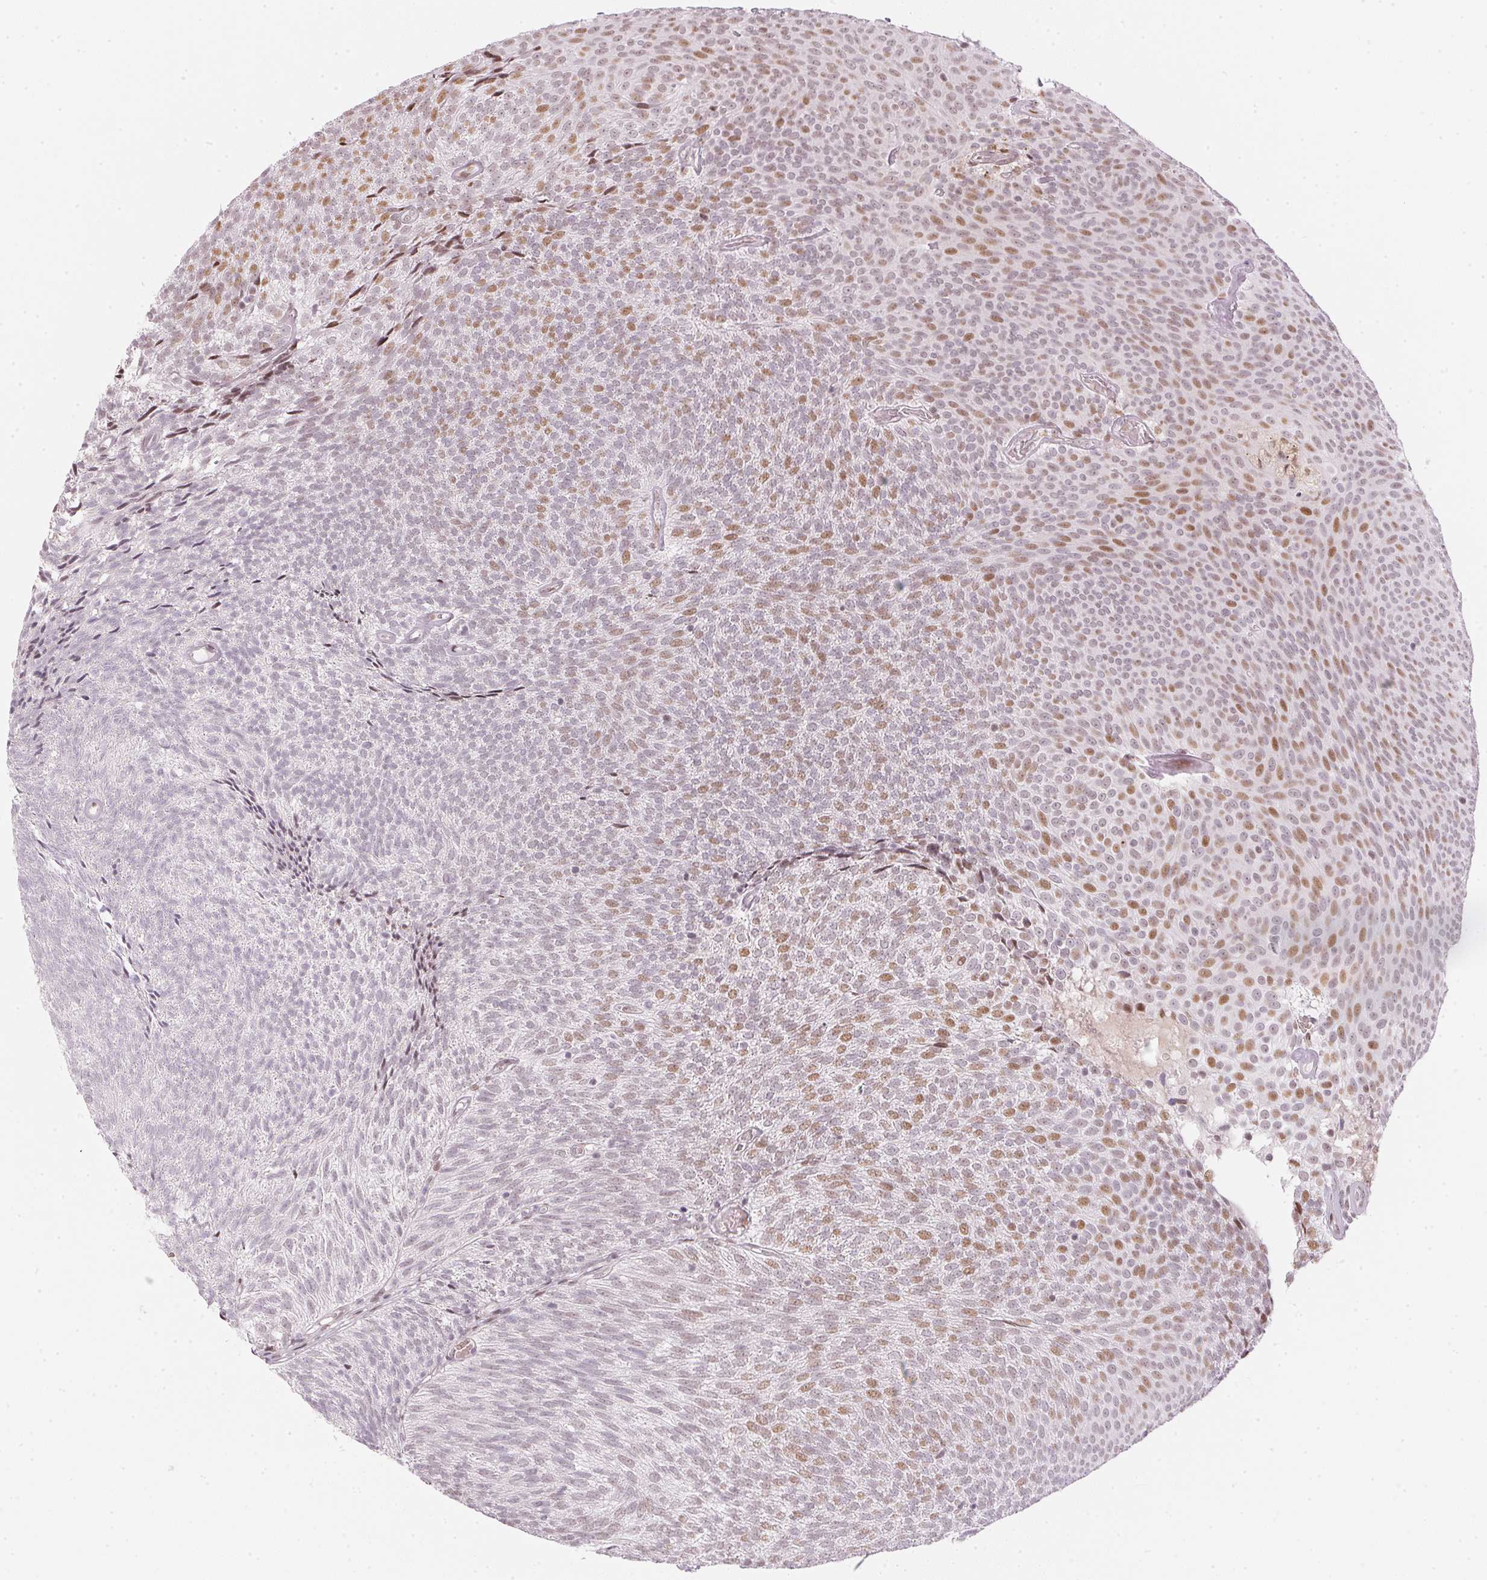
{"staining": {"intensity": "moderate", "quantity": "<25%", "location": "nuclear"}, "tissue": "urothelial cancer", "cell_type": "Tumor cells", "image_type": "cancer", "snomed": [{"axis": "morphology", "description": "Urothelial carcinoma, Low grade"}, {"axis": "topography", "description": "Urinary bladder"}], "caption": "Immunohistochemistry (IHC) staining of urothelial cancer, which displays low levels of moderate nuclear expression in approximately <25% of tumor cells indicating moderate nuclear protein expression. The staining was performed using DAB (brown) for protein detection and nuclei were counterstained in hematoxylin (blue).", "gene": "KAT6A", "patient": {"sex": "male", "age": 77}}